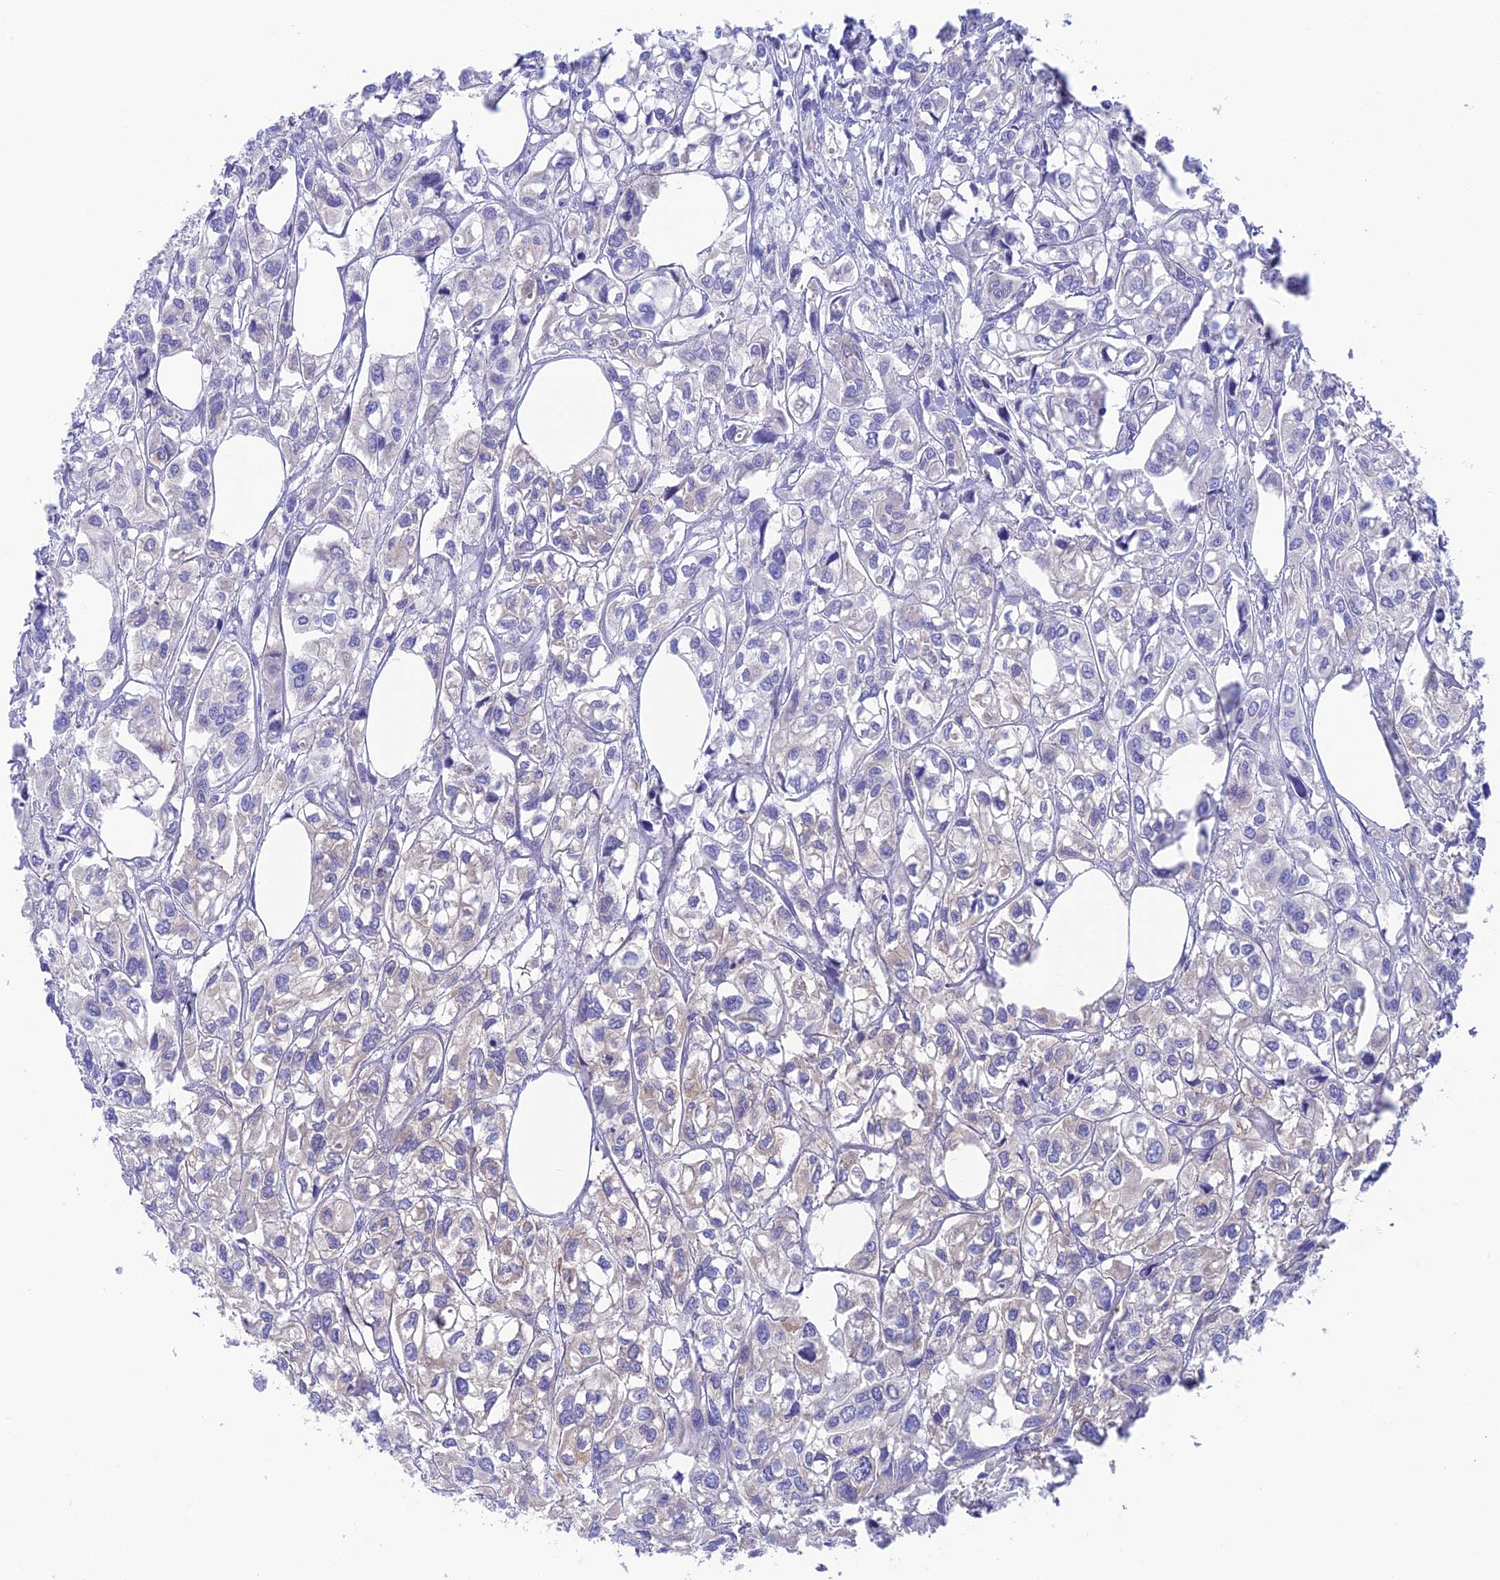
{"staining": {"intensity": "negative", "quantity": "none", "location": "none"}, "tissue": "urothelial cancer", "cell_type": "Tumor cells", "image_type": "cancer", "snomed": [{"axis": "morphology", "description": "Urothelial carcinoma, High grade"}, {"axis": "topography", "description": "Urinary bladder"}], "caption": "An immunohistochemistry histopathology image of high-grade urothelial carcinoma is shown. There is no staining in tumor cells of high-grade urothelial carcinoma.", "gene": "LZTFL1", "patient": {"sex": "male", "age": 67}}